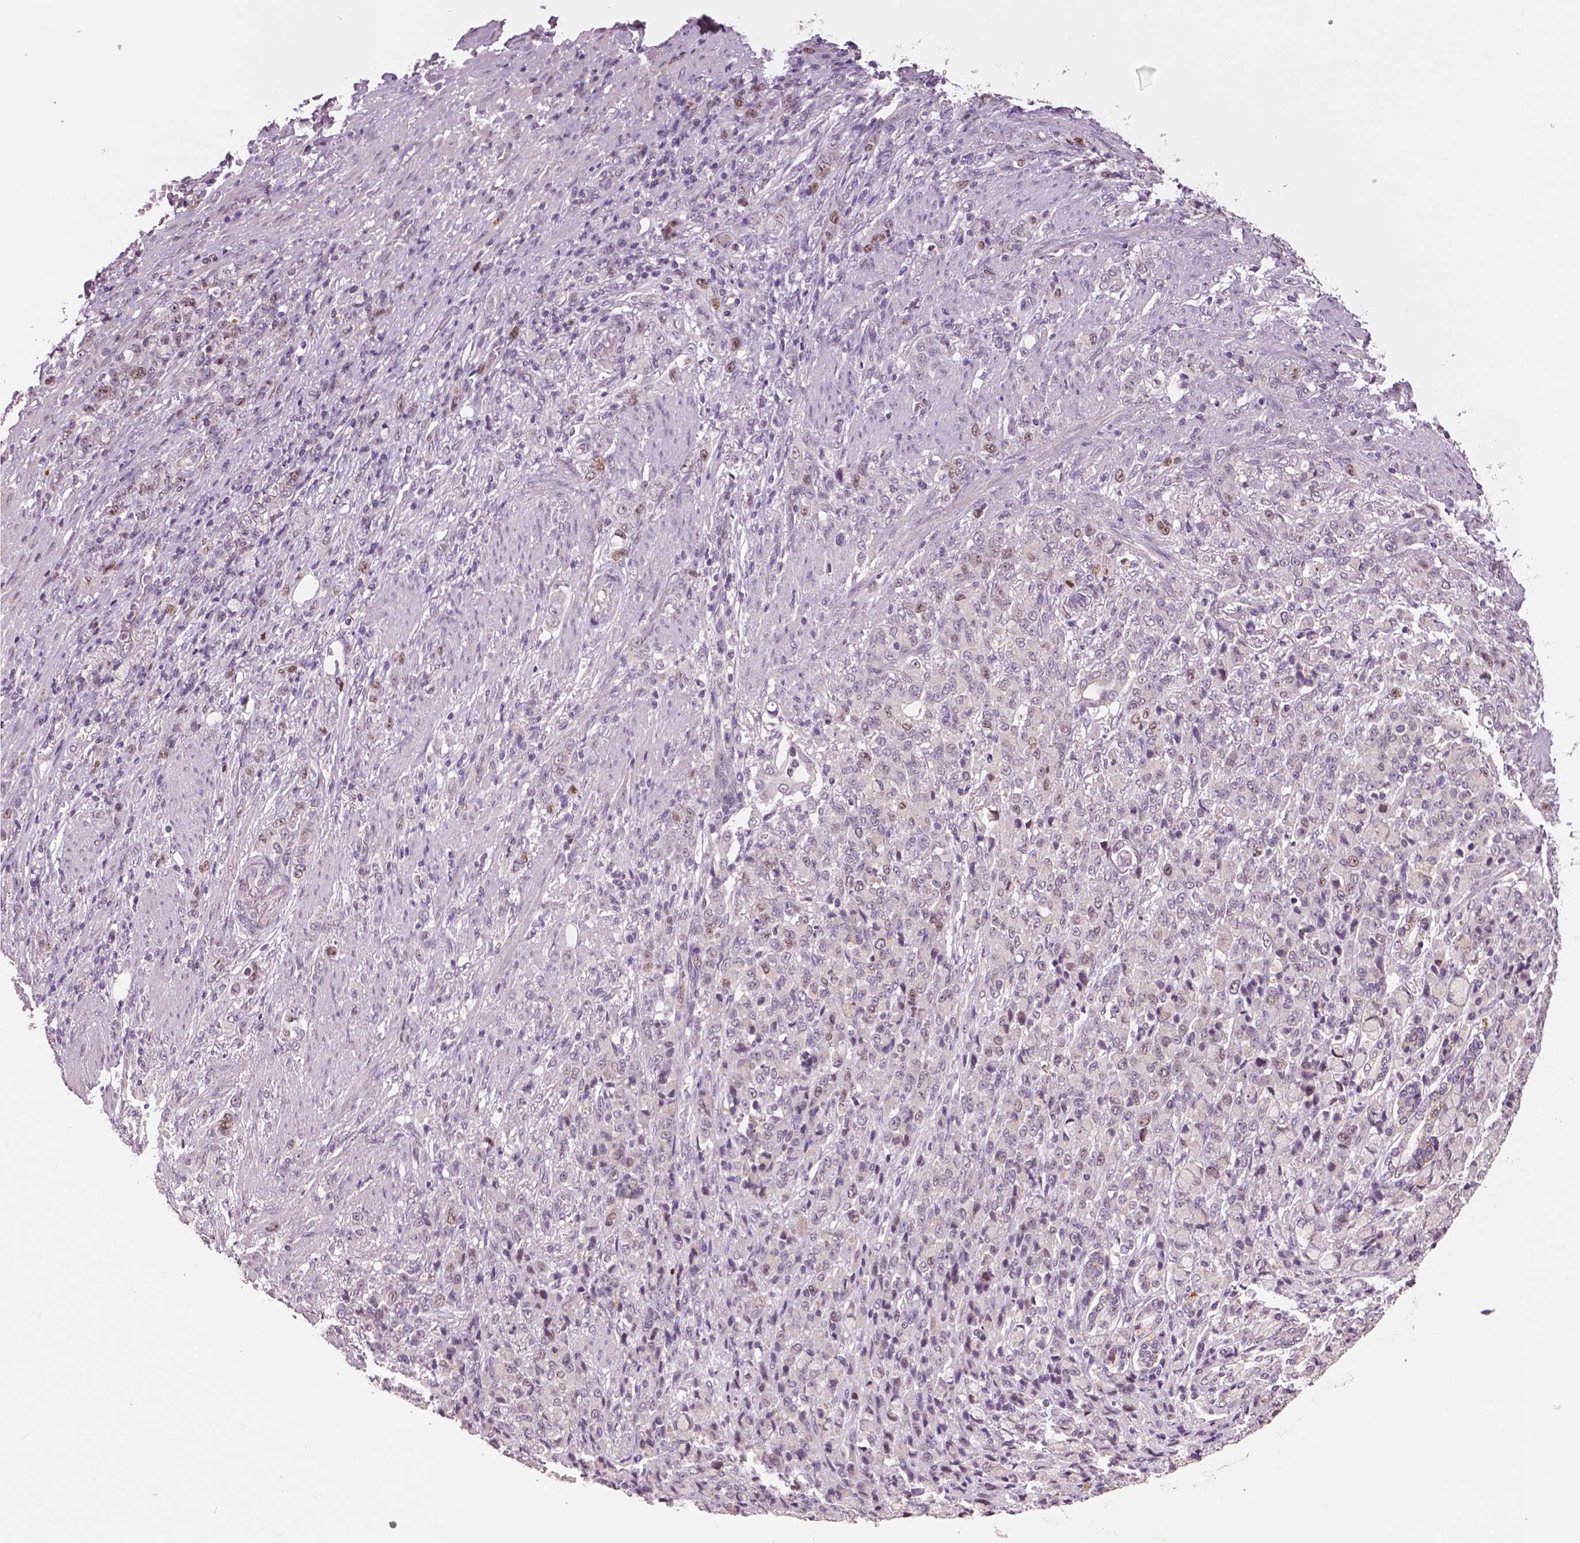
{"staining": {"intensity": "moderate", "quantity": "<25%", "location": "nuclear"}, "tissue": "stomach cancer", "cell_type": "Tumor cells", "image_type": "cancer", "snomed": [{"axis": "morphology", "description": "Adenocarcinoma, NOS"}, {"axis": "topography", "description": "Stomach"}], "caption": "DAB (3,3'-diaminobenzidine) immunohistochemical staining of human stomach cancer (adenocarcinoma) shows moderate nuclear protein positivity in approximately <25% of tumor cells. (DAB (3,3'-diaminobenzidine) = brown stain, brightfield microscopy at high magnification).", "gene": "MKI67", "patient": {"sex": "female", "age": 79}}